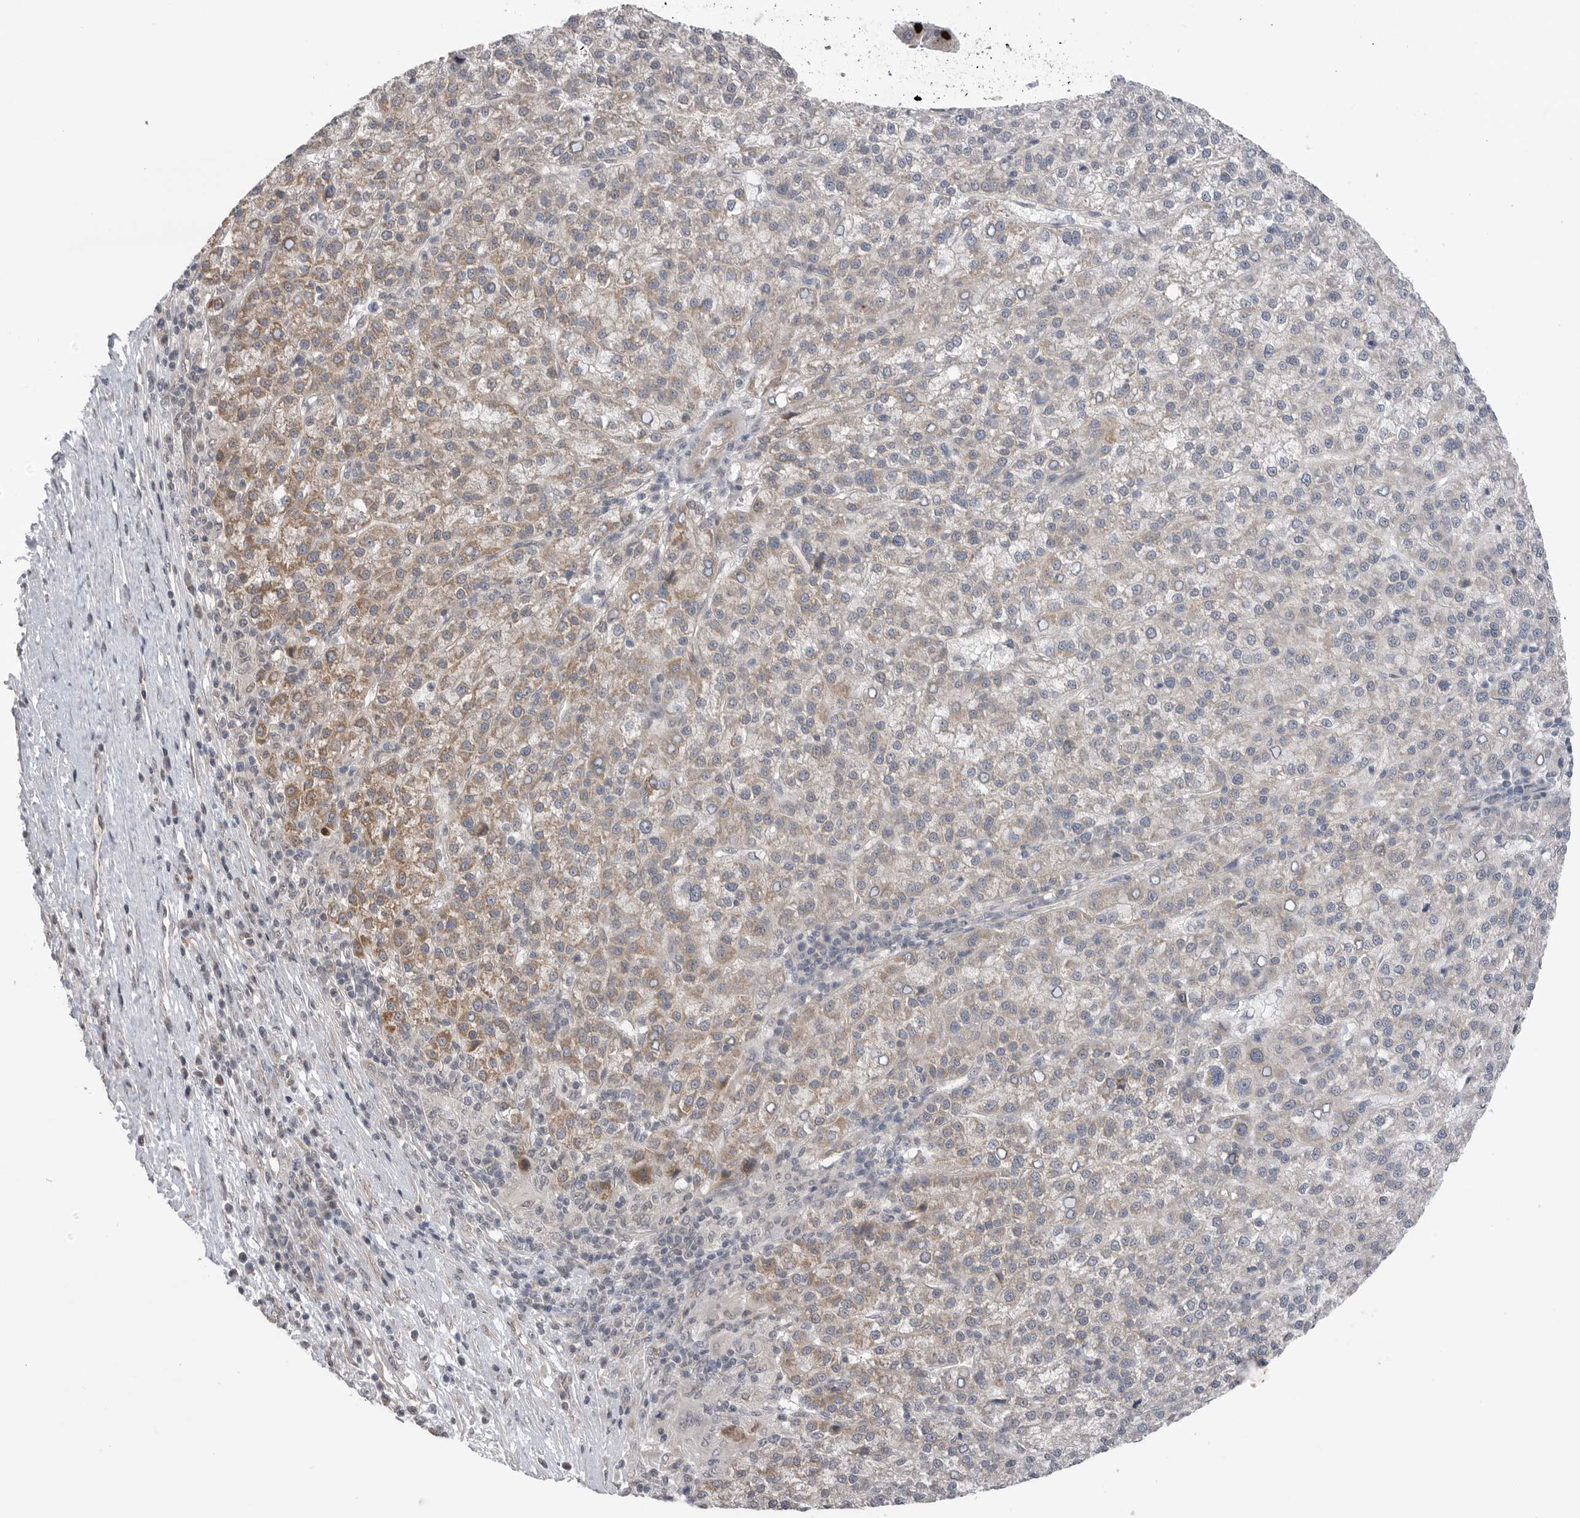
{"staining": {"intensity": "weak", "quantity": "25%-75%", "location": "cytoplasmic/membranous"}, "tissue": "liver cancer", "cell_type": "Tumor cells", "image_type": "cancer", "snomed": [{"axis": "morphology", "description": "Carcinoma, Hepatocellular, NOS"}, {"axis": "topography", "description": "Liver"}], "caption": "An image of human hepatocellular carcinoma (liver) stained for a protein exhibits weak cytoplasmic/membranous brown staining in tumor cells.", "gene": "NTAQ1", "patient": {"sex": "female", "age": 58}}